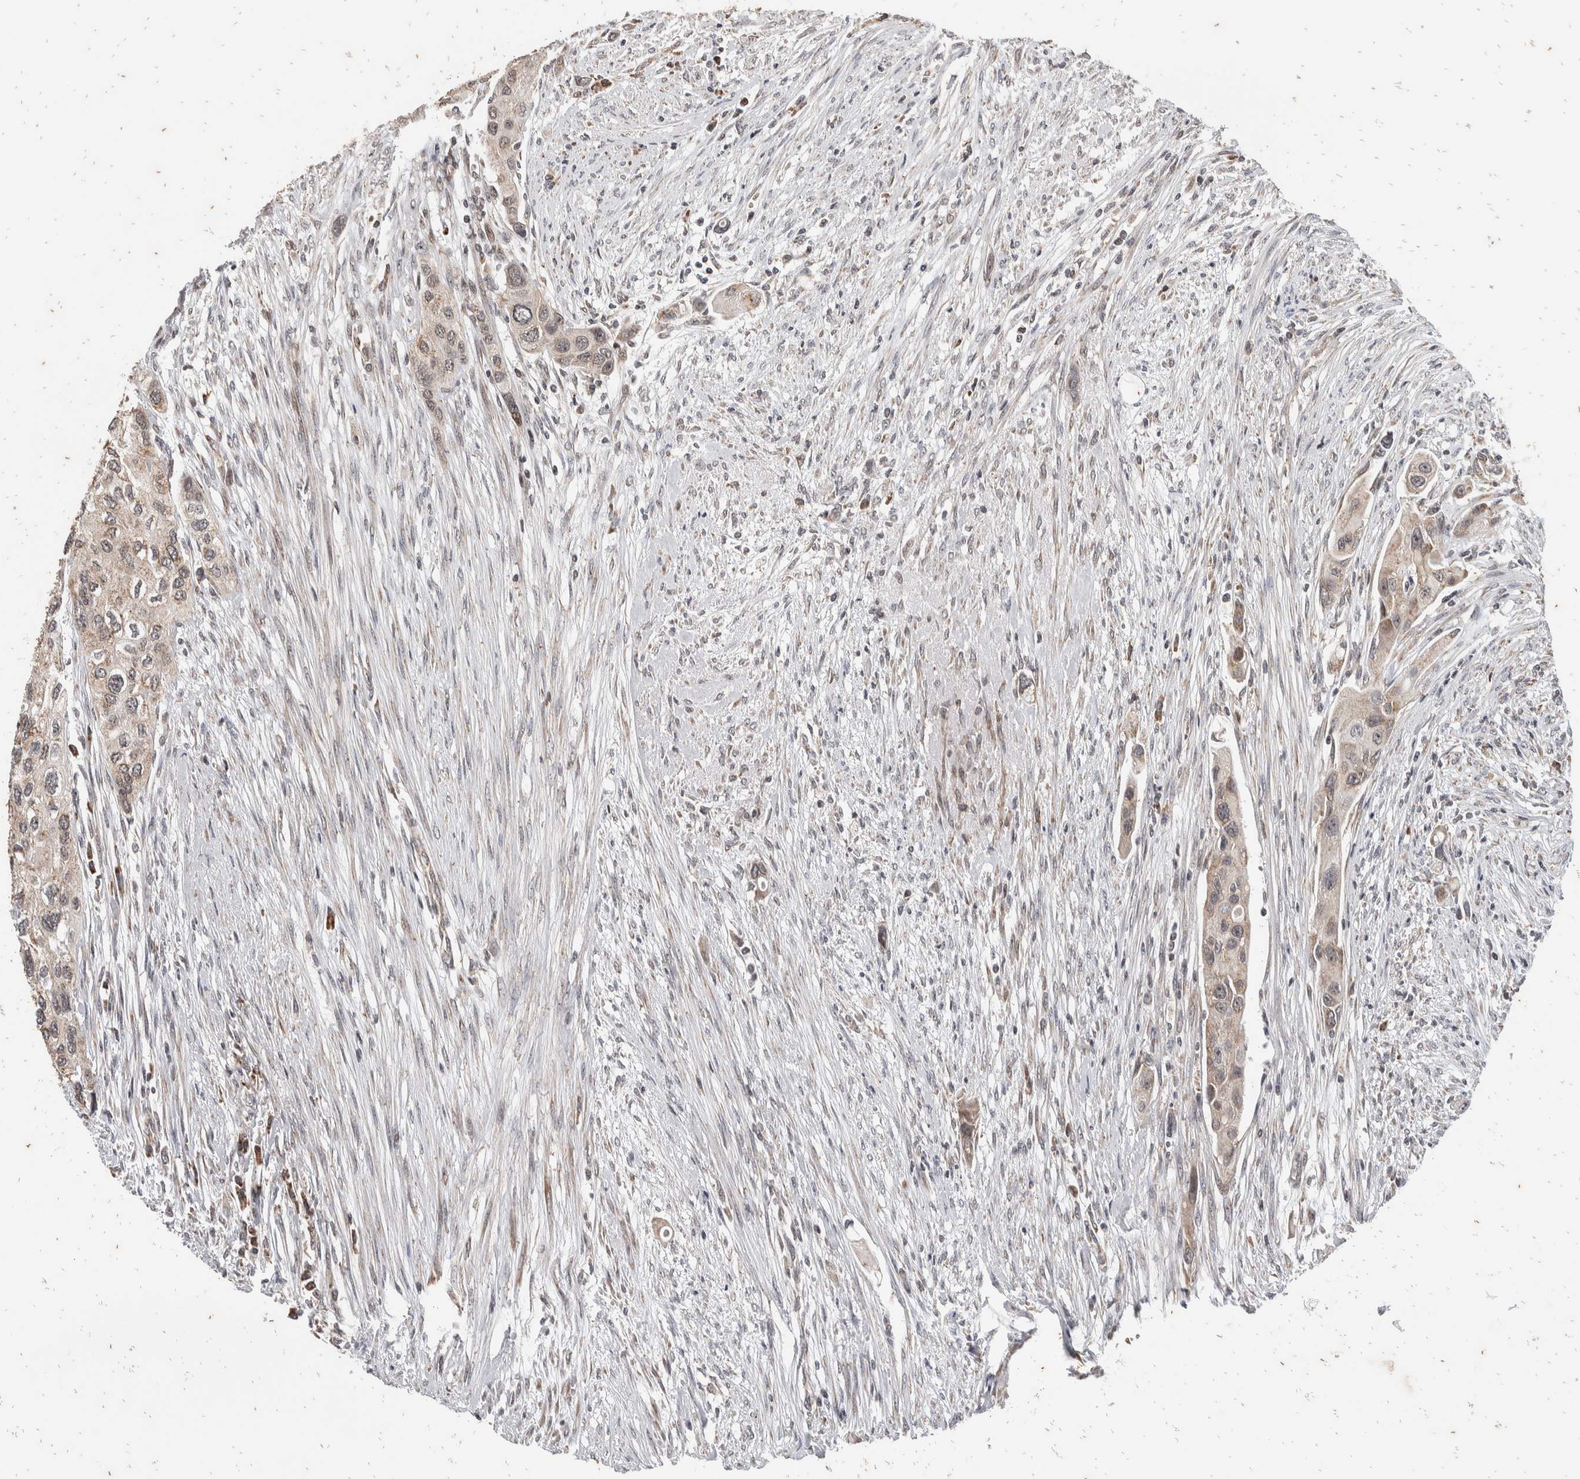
{"staining": {"intensity": "weak", "quantity": "<25%", "location": "cytoplasmic/membranous"}, "tissue": "urothelial cancer", "cell_type": "Tumor cells", "image_type": "cancer", "snomed": [{"axis": "morphology", "description": "Urothelial carcinoma, High grade"}, {"axis": "topography", "description": "Urinary bladder"}], "caption": "DAB (3,3'-diaminobenzidine) immunohistochemical staining of human urothelial carcinoma (high-grade) demonstrates no significant expression in tumor cells. The staining is performed using DAB (3,3'-diaminobenzidine) brown chromogen with nuclei counter-stained in using hematoxylin.", "gene": "ATXN7L1", "patient": {"sex": "female", "age": 56}}